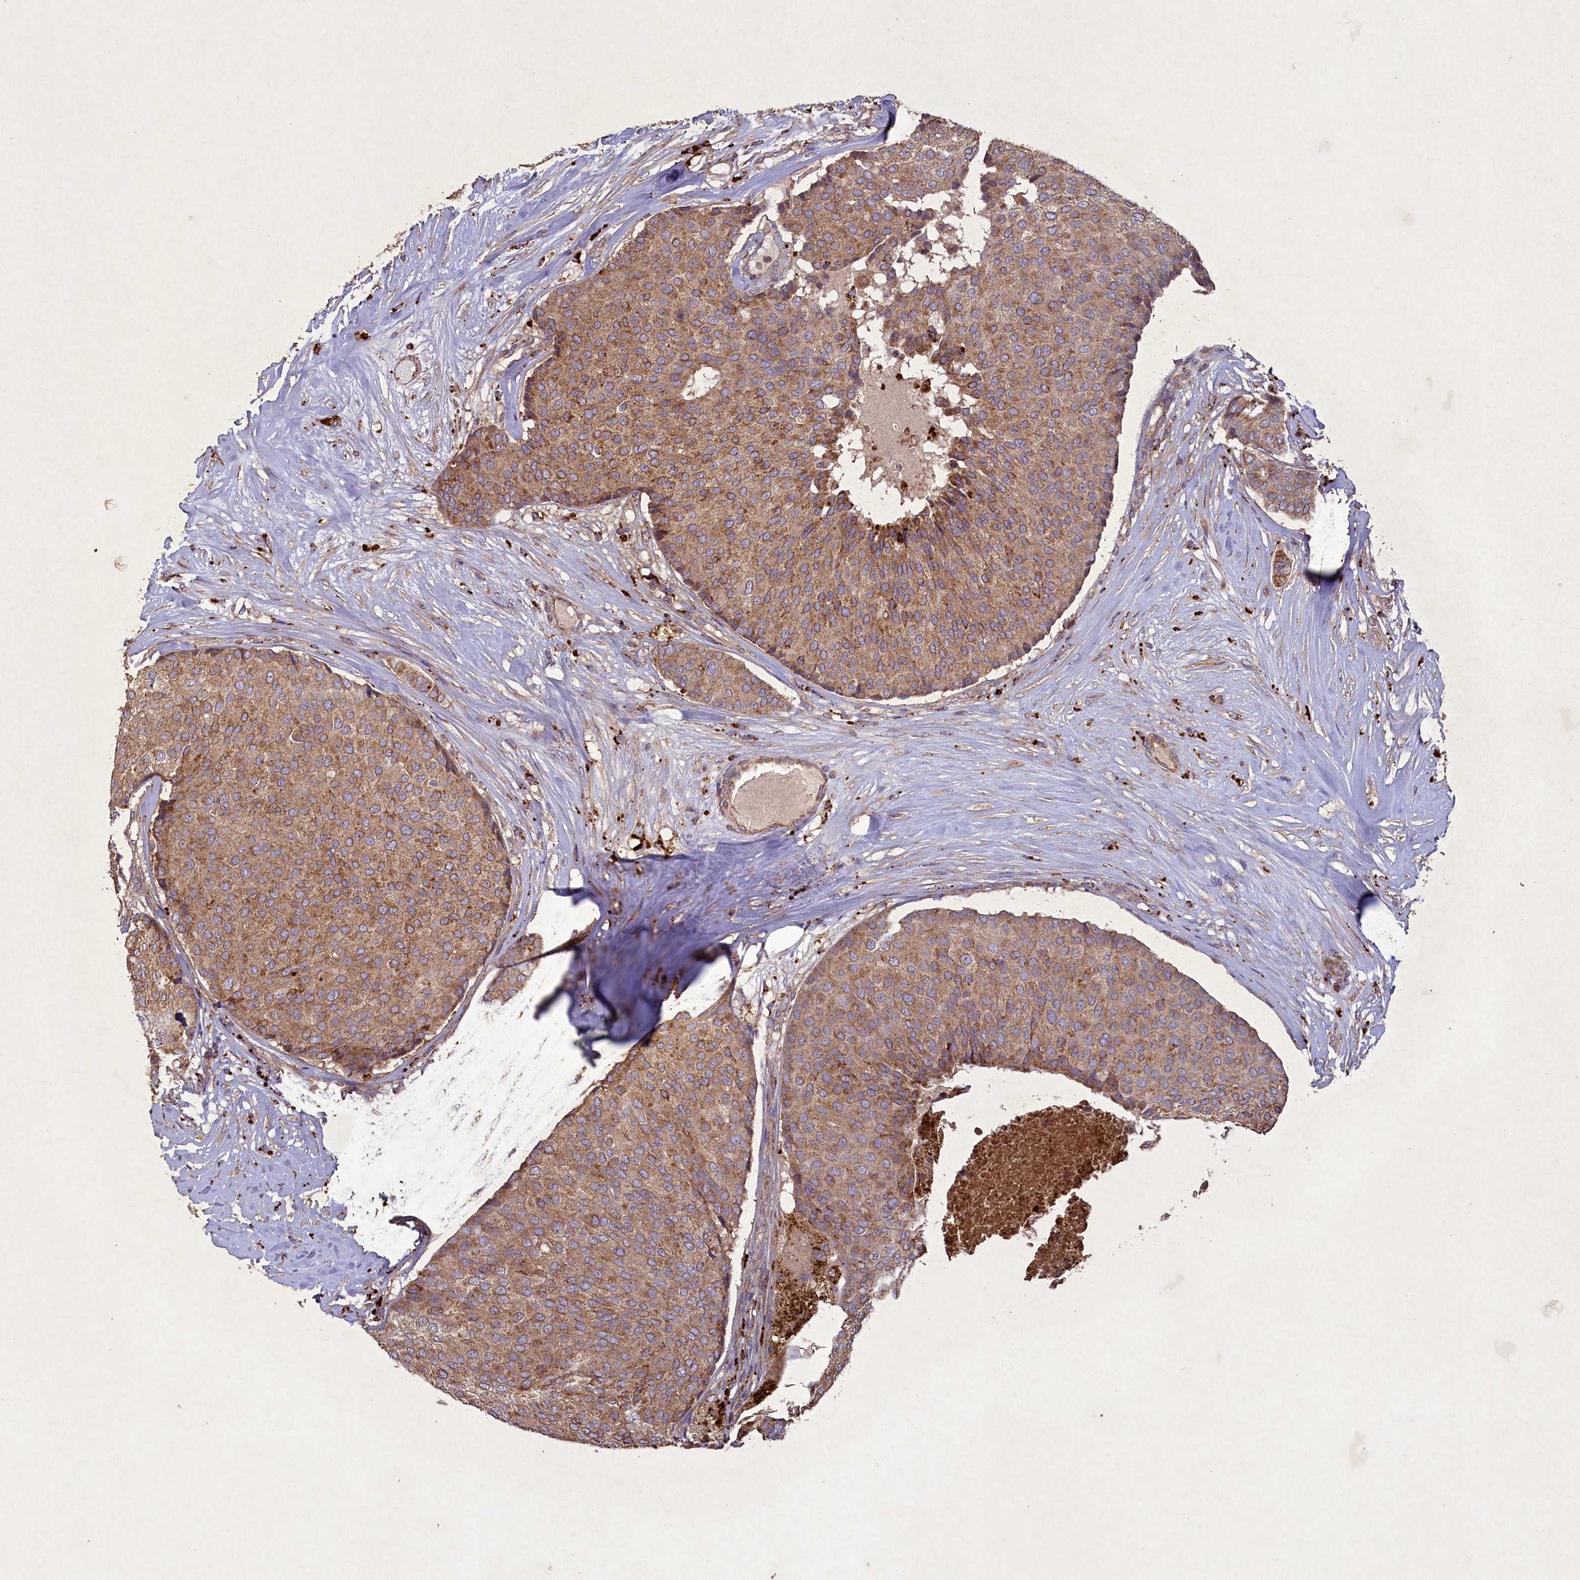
{"staining": {"intensity": "moderate", "quantity": ">75%", "location": "cytoplasmic/membranous"}, "tissue": "breast cancer", "cell_type": "Tumor cells", "image_type": "cancer", "snomed": [{"axis": "morphology", "description": "Duct carcinoma"}, {"axis": "topography", "description": "Breast"}], "caption": "Brown immunohistochemical staining in human breast cancer (invasive ductal carcinoma) exhibits moderate cytoplasmic/membranous expression in approximately >75% of tumor cells.", "gene": "CIAO2B", "patient": {"sex": "female", "age": 75}}